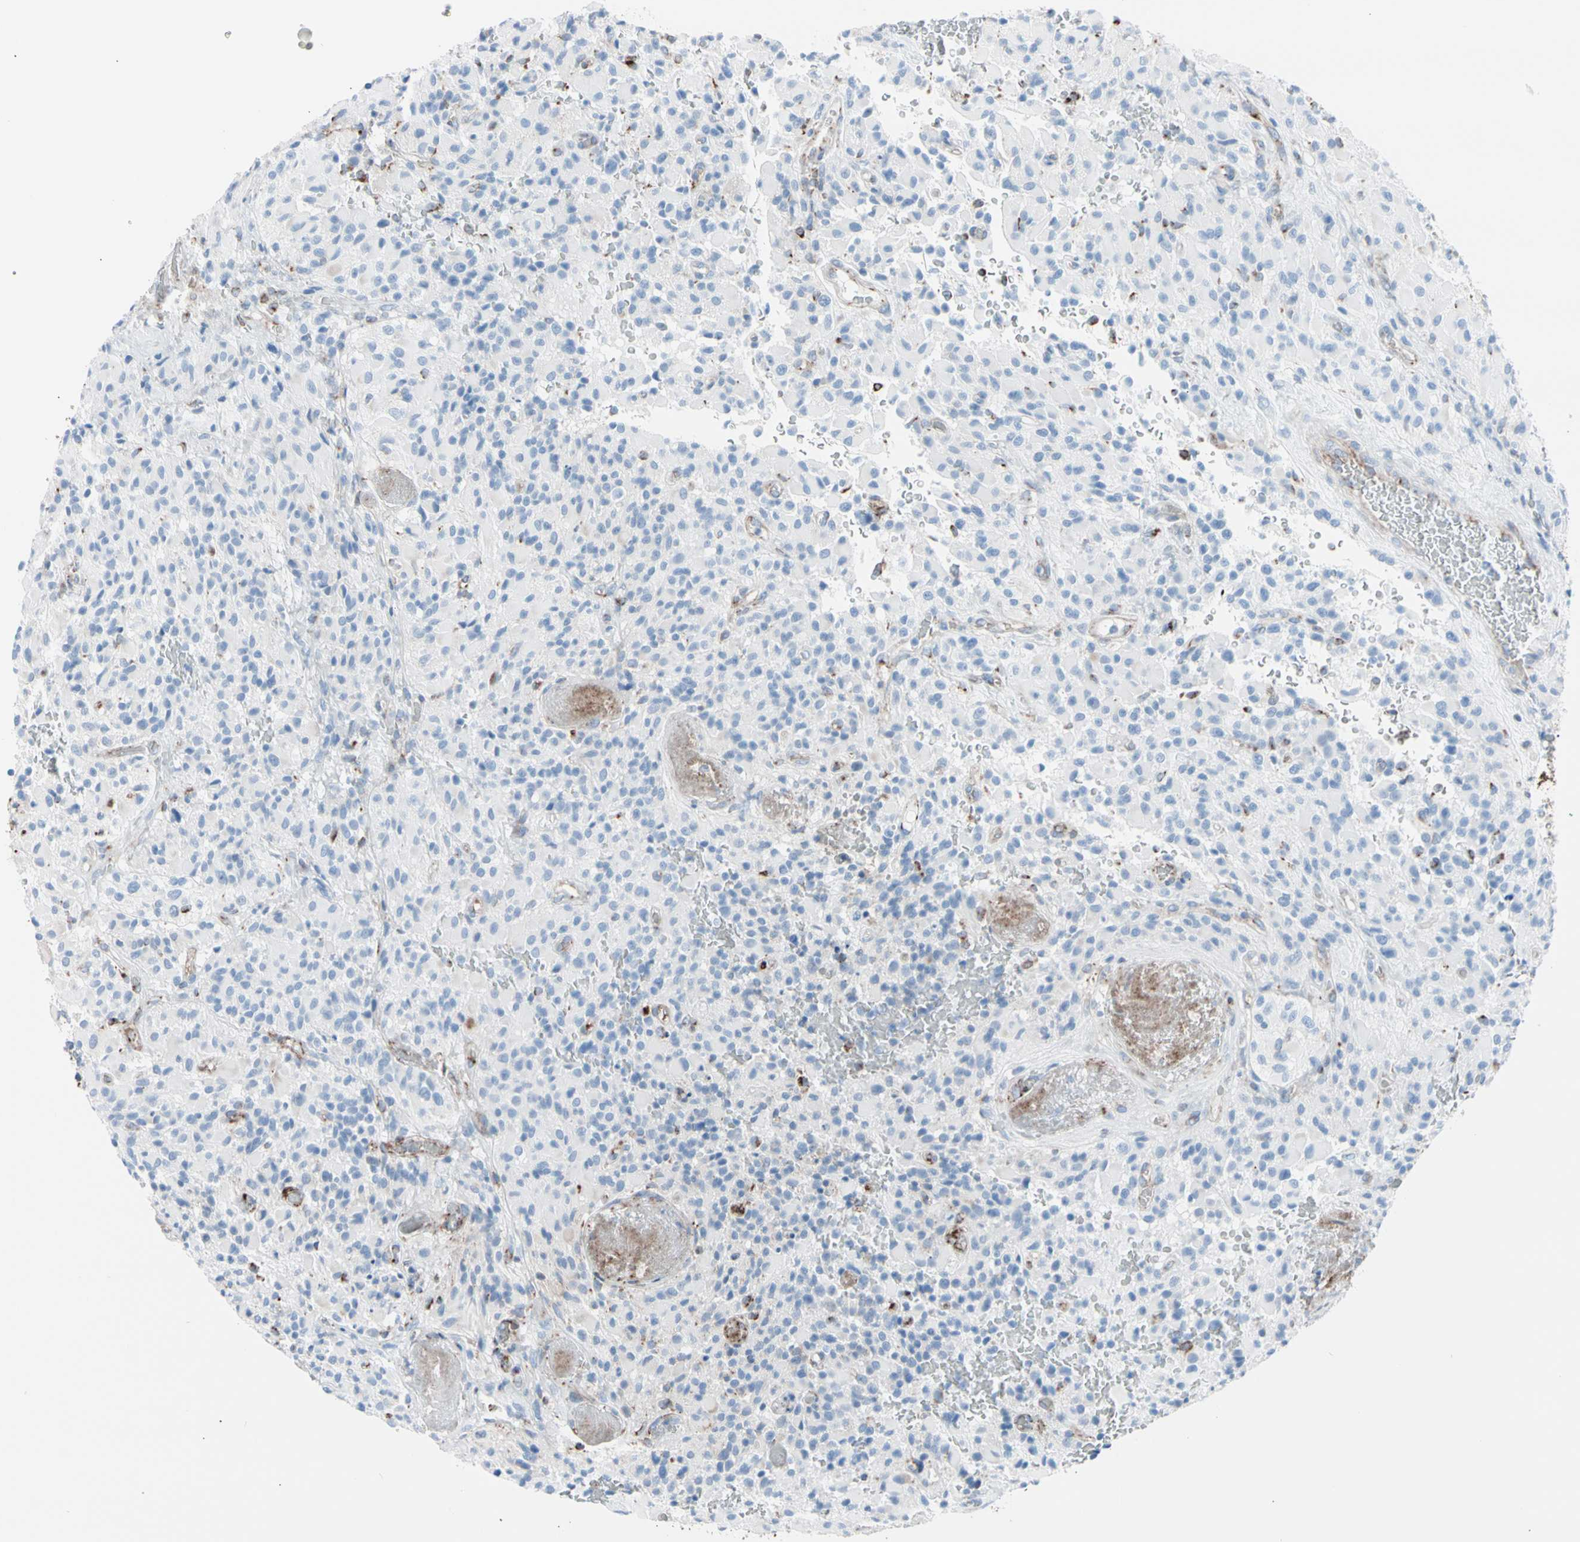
{"staining": {"intensity": "negative", "quantity": "none", "location": "none"}, "tissue": "glioma", "cell_type": "Tumor cells", "image_type": "cancer", "snomed": [{"axis": "morphology", "description": "Glioma, malignant, High grade"}, {"axis": "topography", "description": "Brain"}], "caption": "Glioma was stained to show a protein in brown. There is no significant positivity in tumor cells.", "gene": "HK1", "patient": {"sex": "male", "age": 71}}